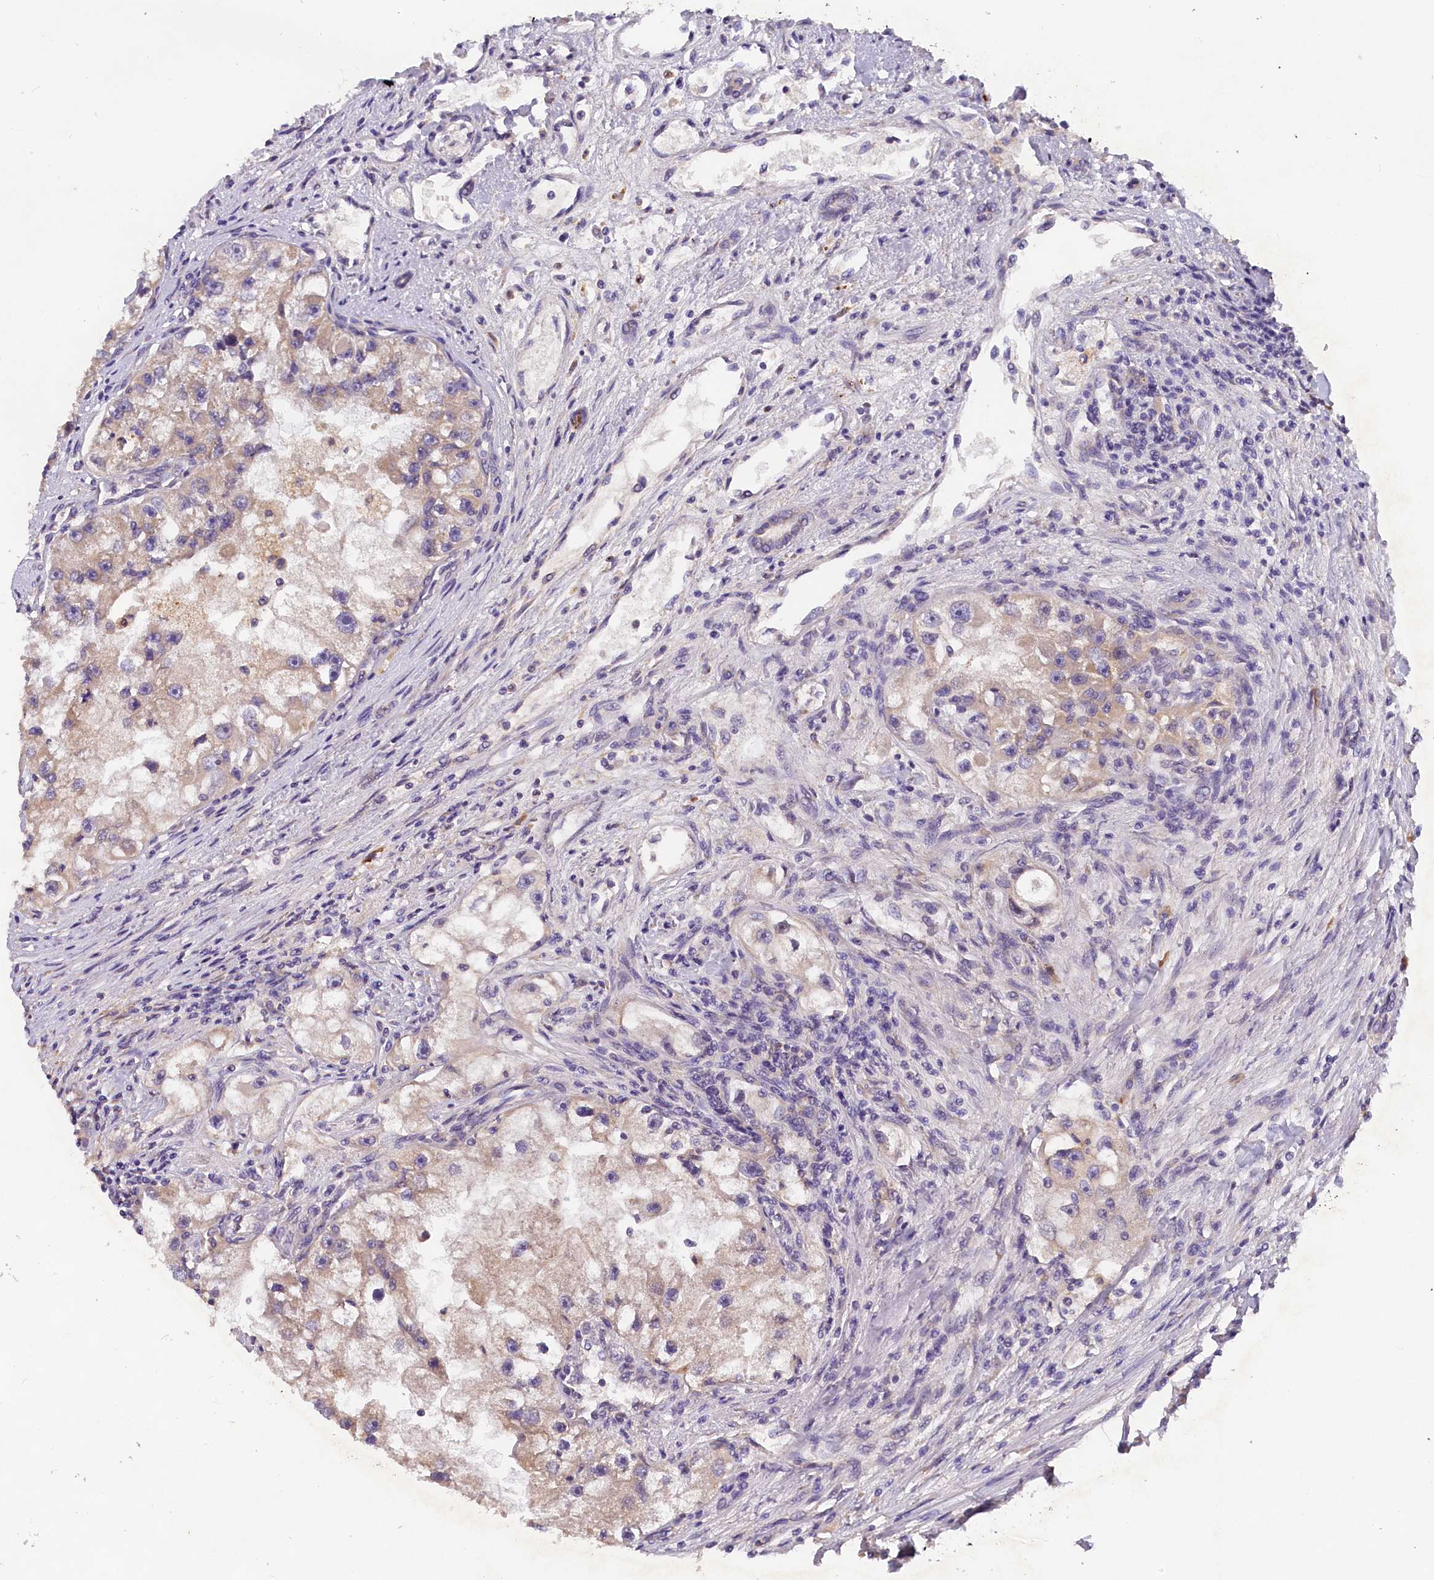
{"staining": {"intensity": "weak", "quantity": "25%-75%", "location": "cytoplasmic/membranous"}, "tissue": "renal cancer", "cell_type": "Tumor cells", "image_type": "cancer", "snomed": [{"axis": "morphology", "description": "Adenocarcinoma, NOS"}, {"axis": "topography", "description": "Kidney"}], "caption": "Brown immunohistochemical staining in human renal adenocarcinoma exhibits weak cytoplasmic/membranous staining in approximately 25%-75% of tumor cells.", "gene": "ST7L", "patient": {"sex": "male", "age": 63}}